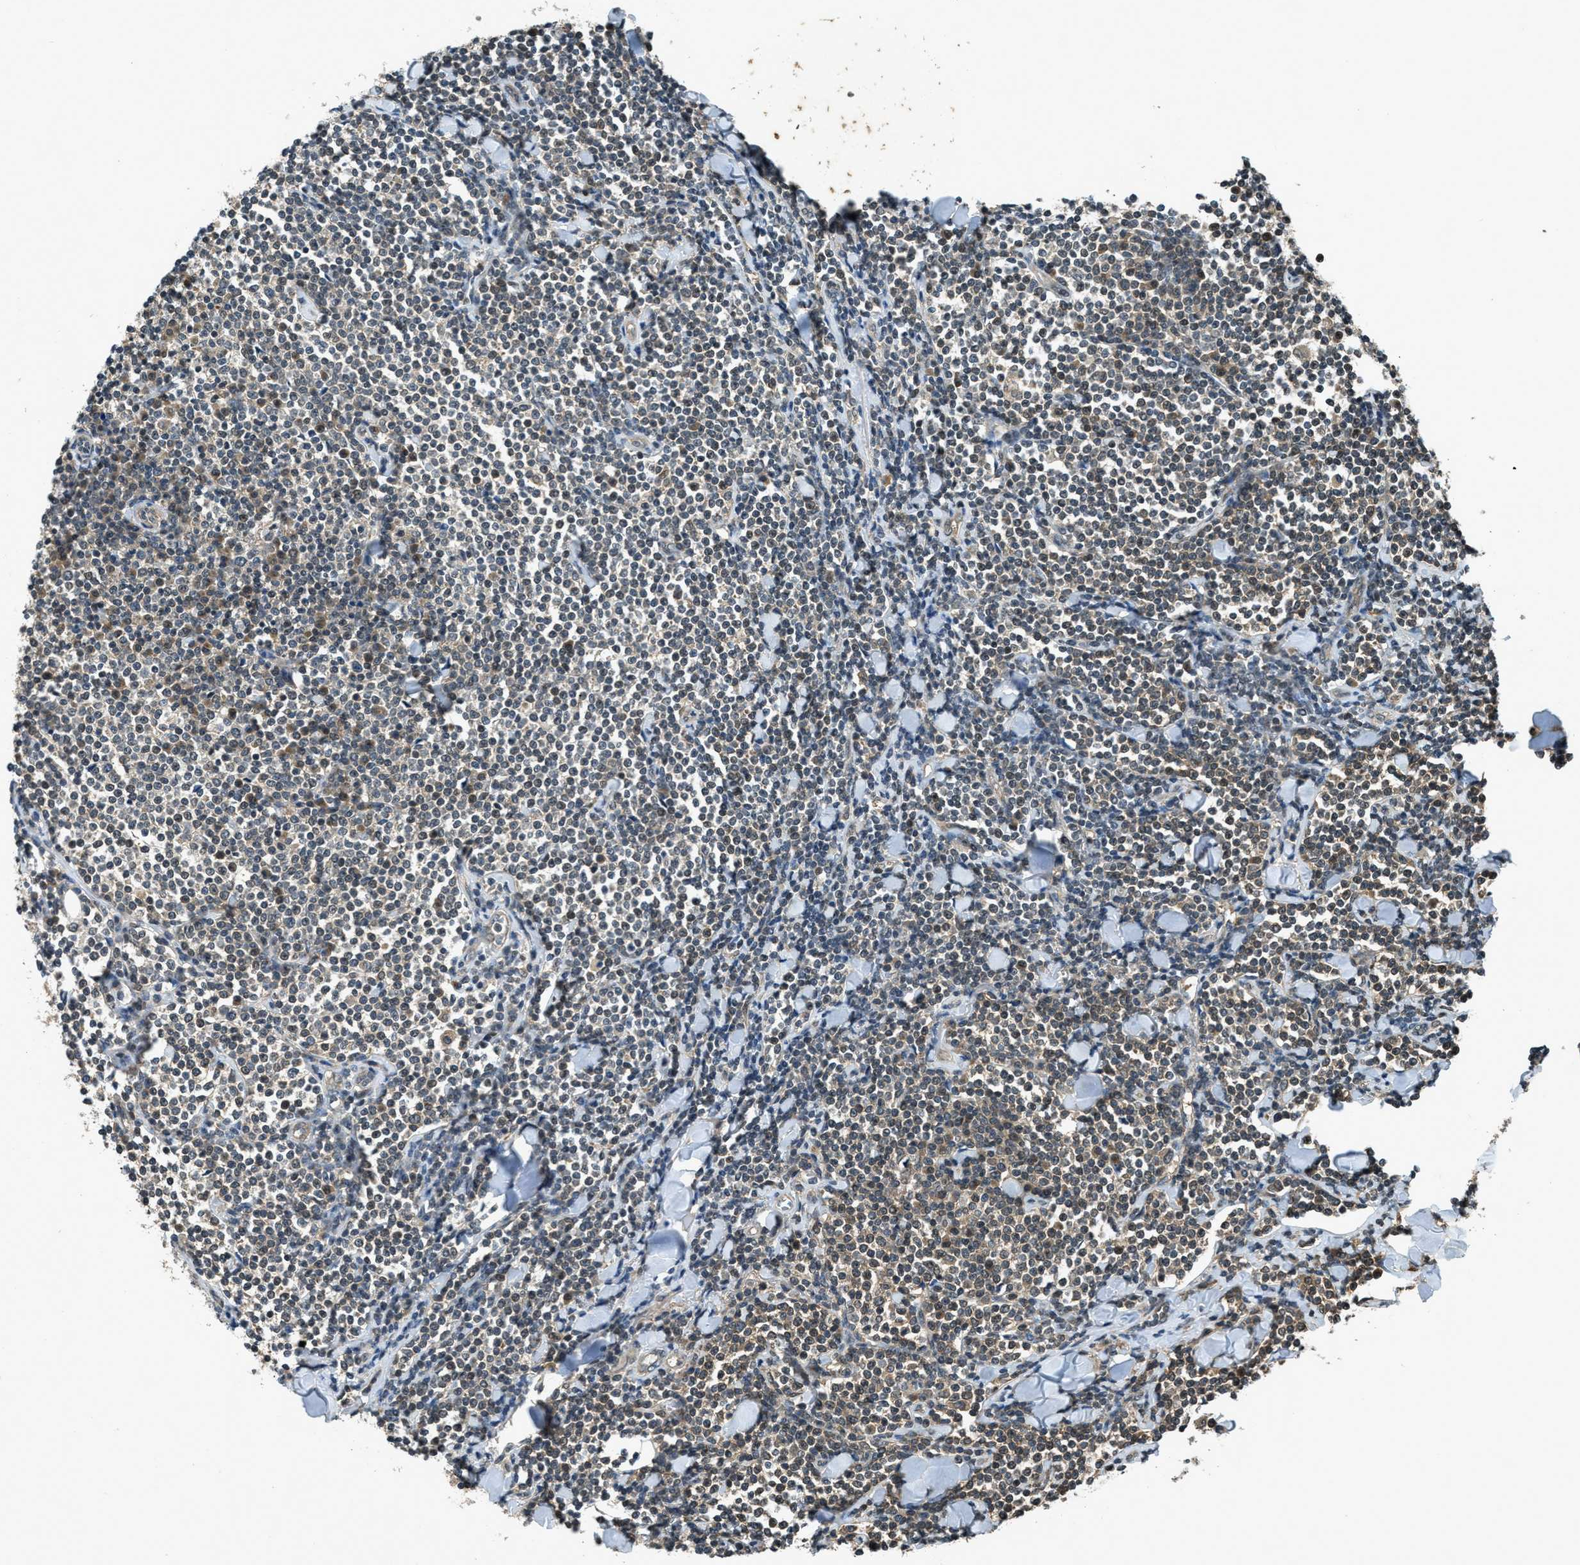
{"staining": {"intensity": "weak", "quantity": "<25%", "location": "cytoplasmic/membranous"}, "tissue": "lymphoma", "cell_type": "Tumor cells", "image_type": "cancer", "snomed": [{"axis": "morphology", "description": "Malignant lymphoma, non-Hodgkin's type, Low grade"}, {"axis": "topography", "description": "Soft tissue"}], "caption": "This is an IHC micrograph of low-grade malignant lymphoma, non-Hodgkin's type. There is no staining in tumor cells.", "gene": "DUSP6", "patient": {"sex": "male", "age": 92}}